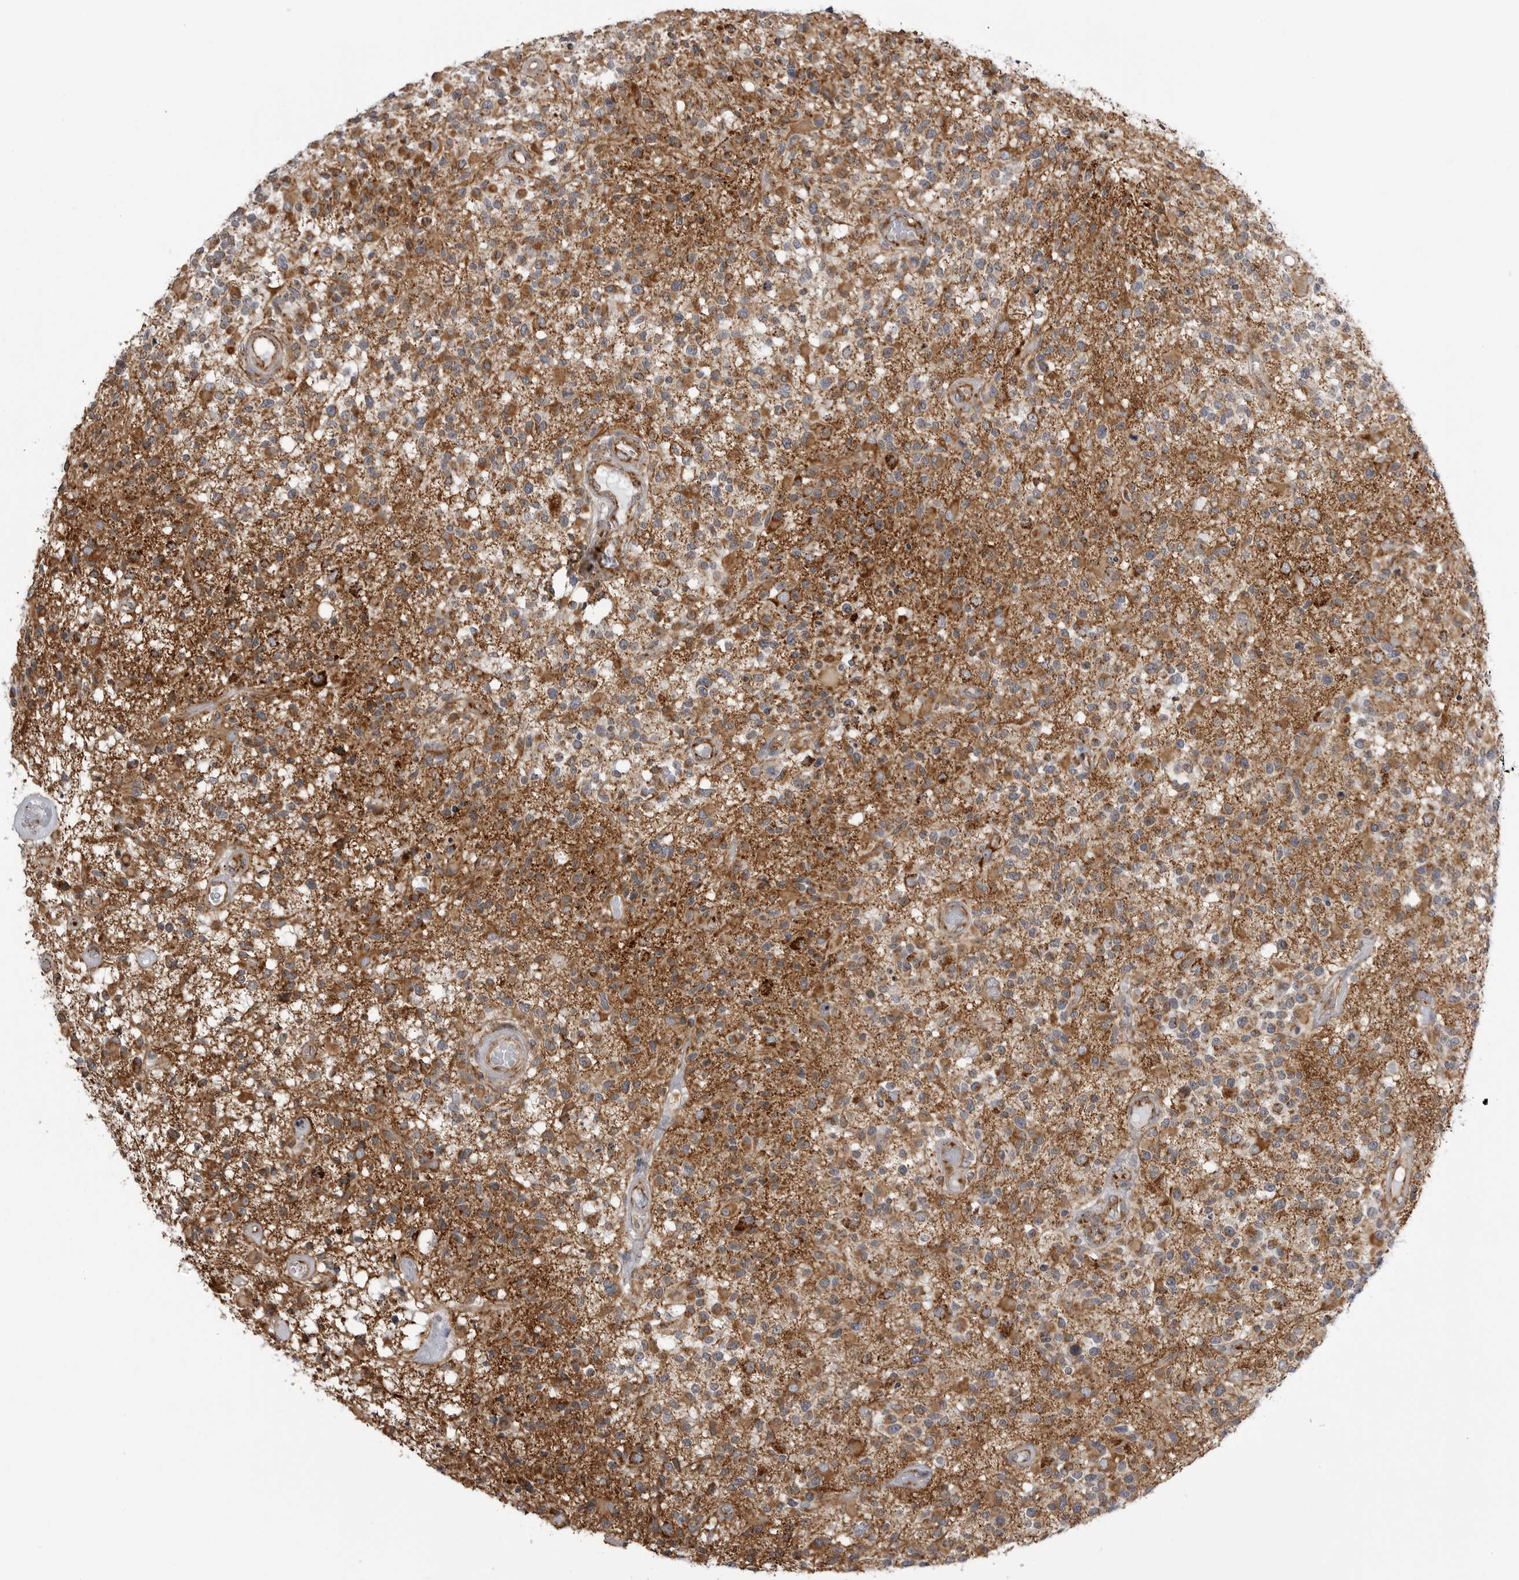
{"staining": {"intensity": "moderate", "quantity": ">75%", "location": "cytoplasmic/membranous"}, "tissue": "glioma", "cell_type": "Tumor cells", "image_type": "cancer", "snomed": [{"axis": "morphology", "description": "Glioma, malignant, High grade"}, {"axis": "morphology", "description": "Glioblastoma, NOS"}, {"axis": "topography", "description": "Brain"}], "caption": "Immunohistochemical staining of glioblastoma exhibits moderate cytoplasmic/membranous protein staining in about >75% of tumor cells.", "gene": "FH", "patient": {"sex": "male", "age": 60}}